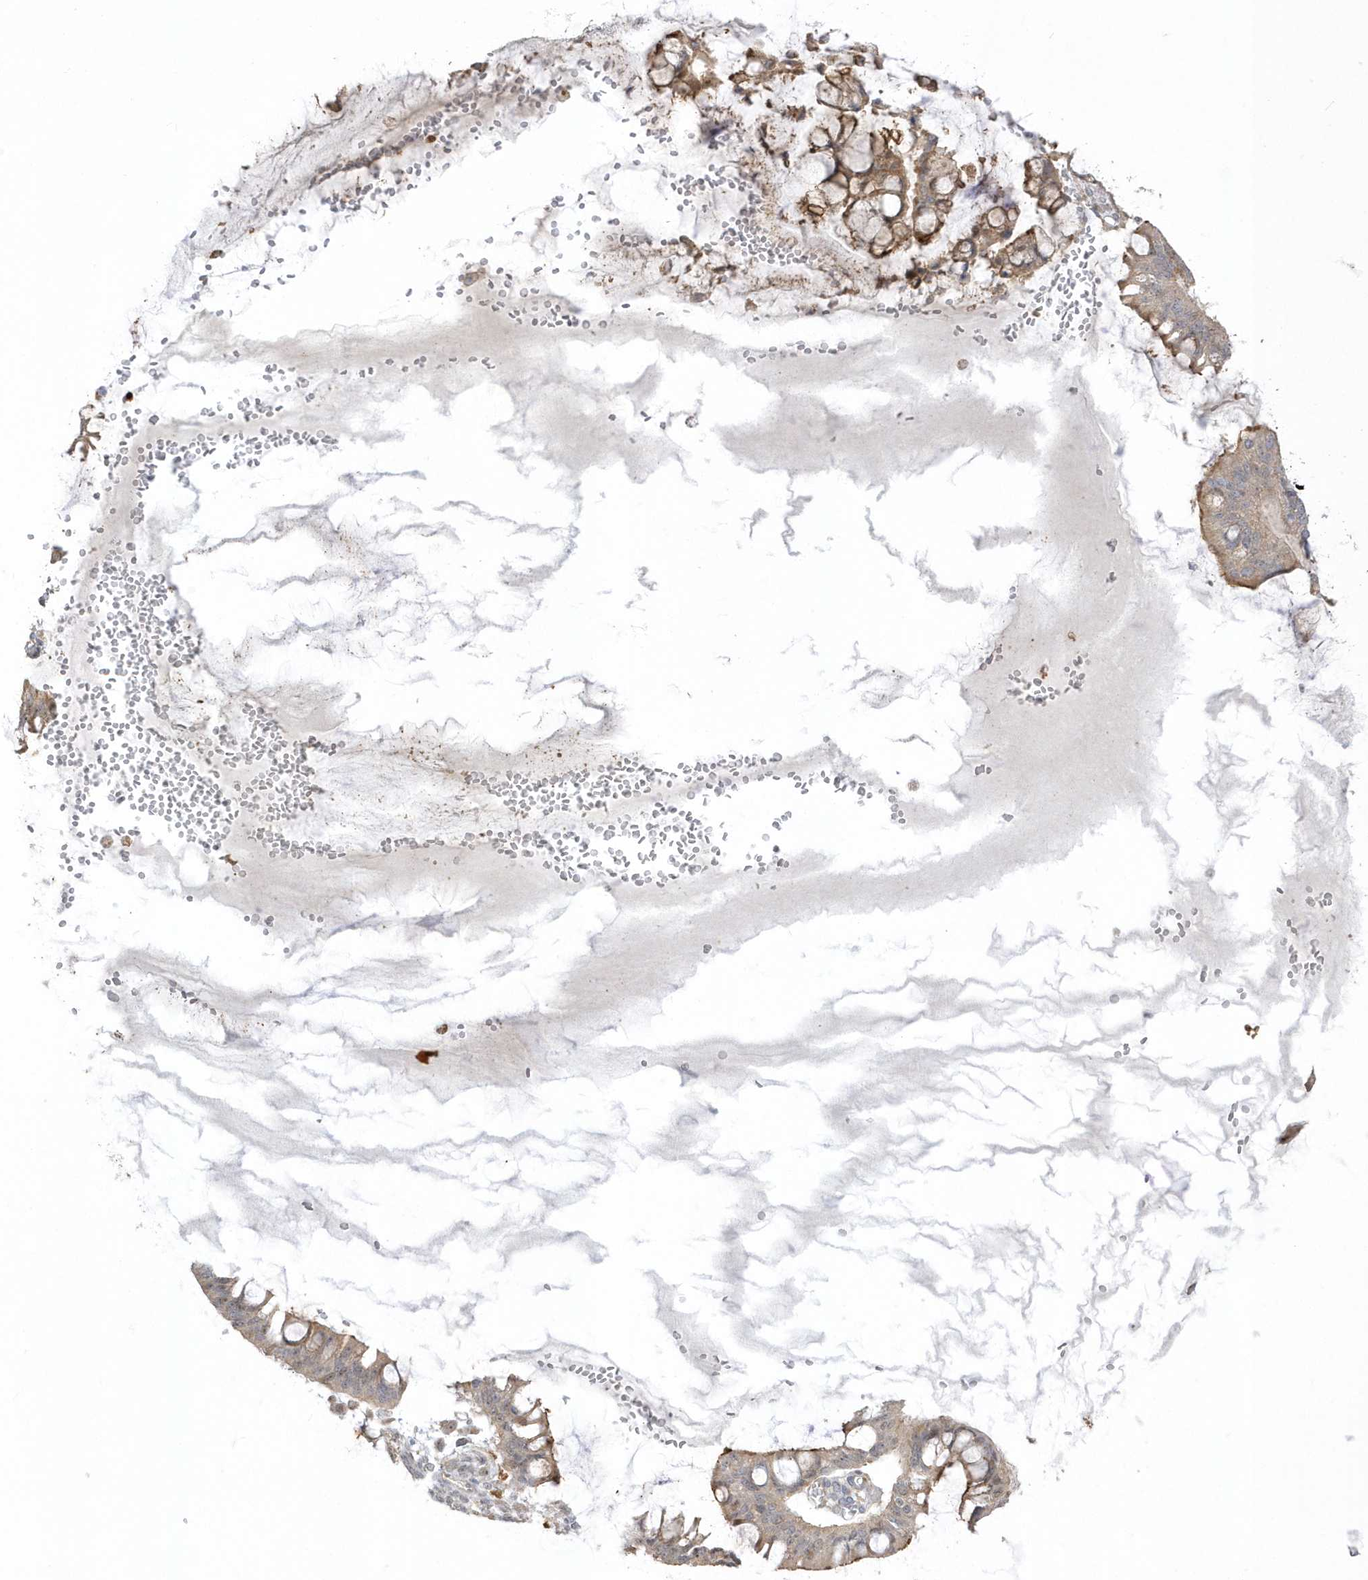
{"staining": {"intensity": "weak", "quantity": "25%-75%", "location": "cytoplasmic/membranous"}, "tissue": "ovarian cancer", "cell_type": "Tumor cells", "image_type": "cancer", "snomed": [{"axis": "morphology", "description": "Cystadenocarcinoma, mucinous, NOS"}, {"axis": "topography", "description": "Ovary"}], "caption": "Protein staining shows weak cytoplasmic/membranous expression in approximately 25%-75% of tumor cells in ovarian cancer.", "gene": "NAF1", "patient": {"sex": "female", "age": 73}}